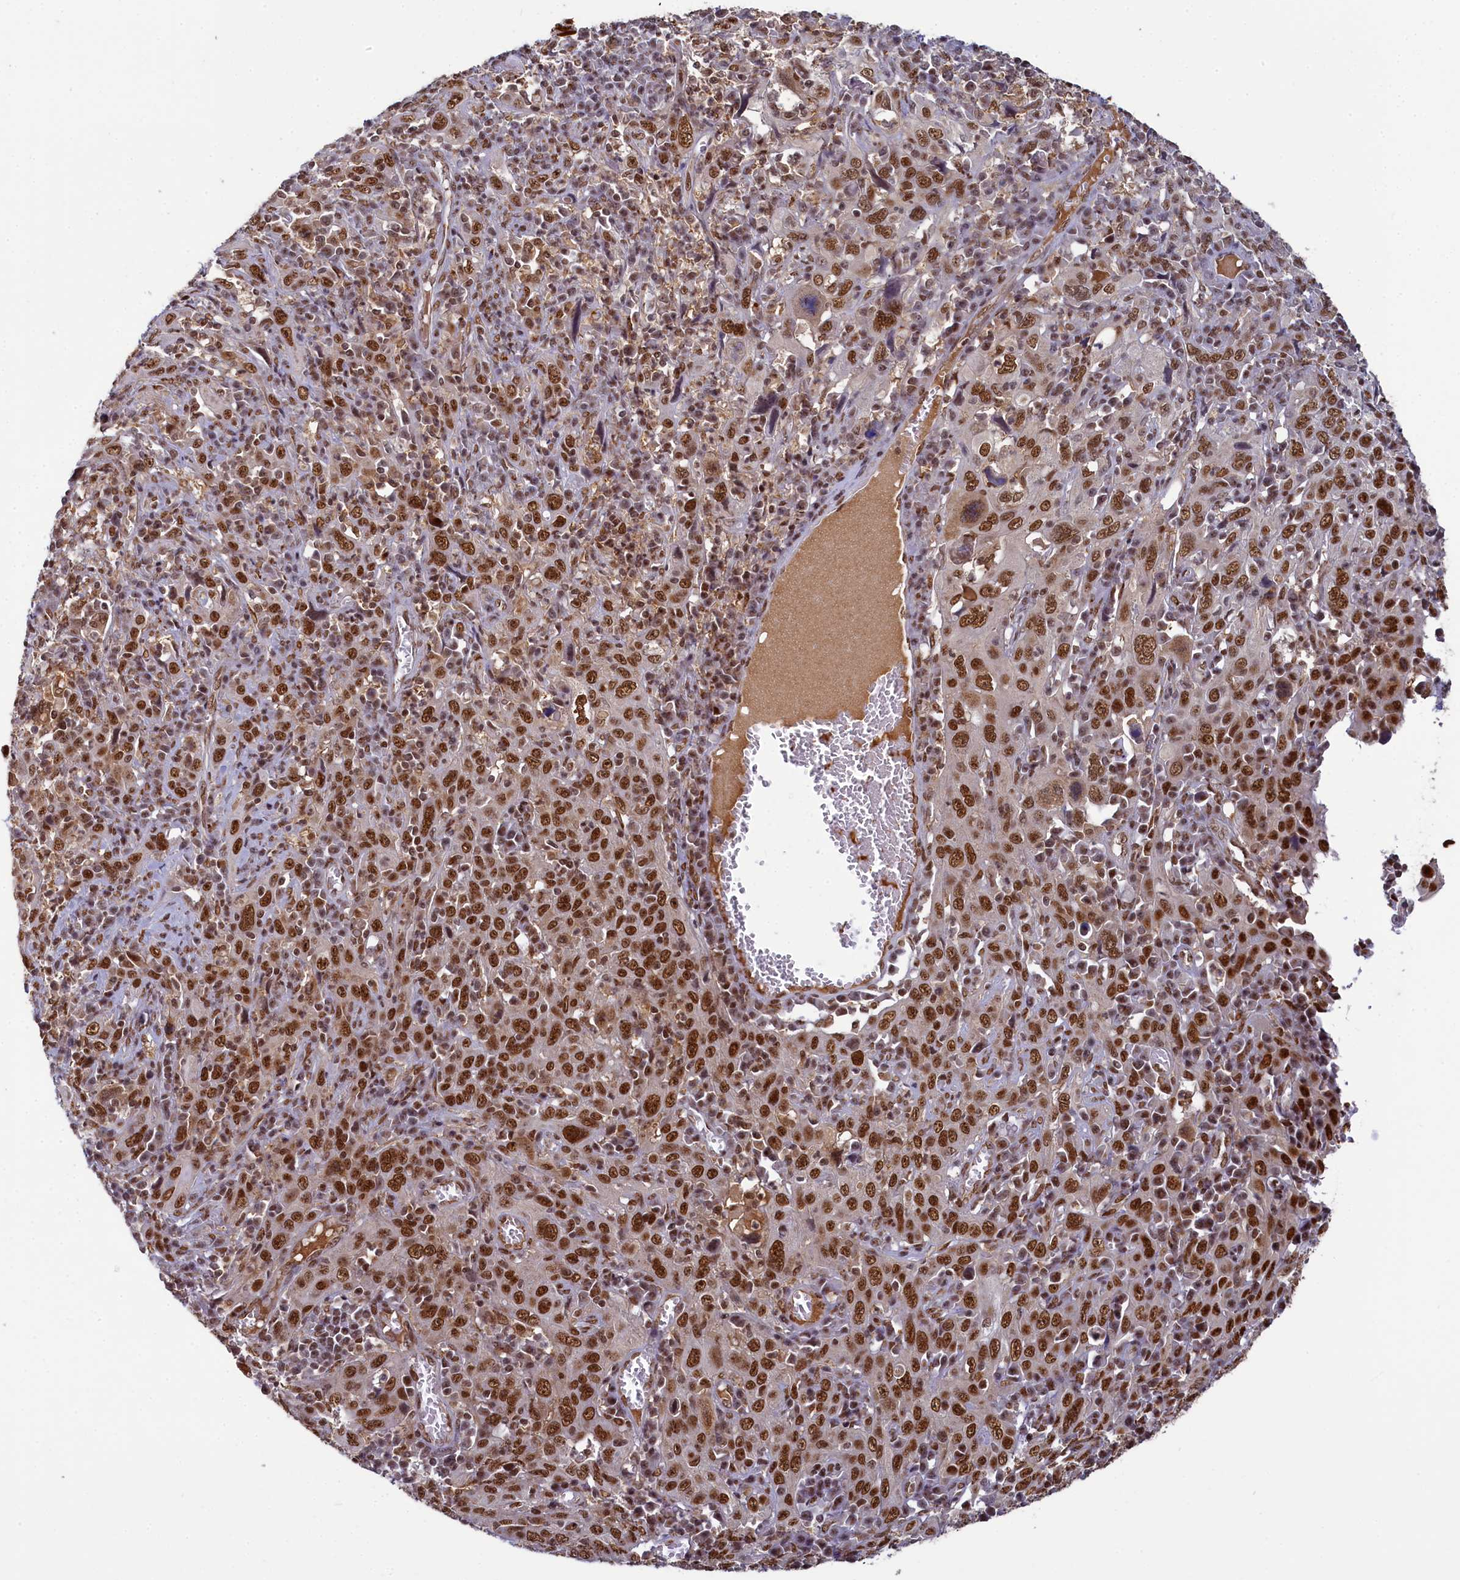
{"staining": {"intensity": "strong", "quantity": ">75%", "location": "nuclear"}, "tissue": "cervical cancer", "cell_type": "Tumor cells", "image_type": "cancer", "snomed": [{"axis": "morphology", "description": "Squamous cell carcinoma, NOS"}, {"axis": "topography", "description": "Cervix"}], "caption": "Immunohistochemistry (IHC) staining of cervical cancer, which displays high levels of strong nuclear expression in approximately >75% of tumor cells indicating strong nuclear protein positivity. The staining was performed using DAB (brown) for protein detection and nuclei were counterstained in hematoxylin (blue).", "gene": "PPHLN1", "patient": {"sex": "female", "age": 46}}